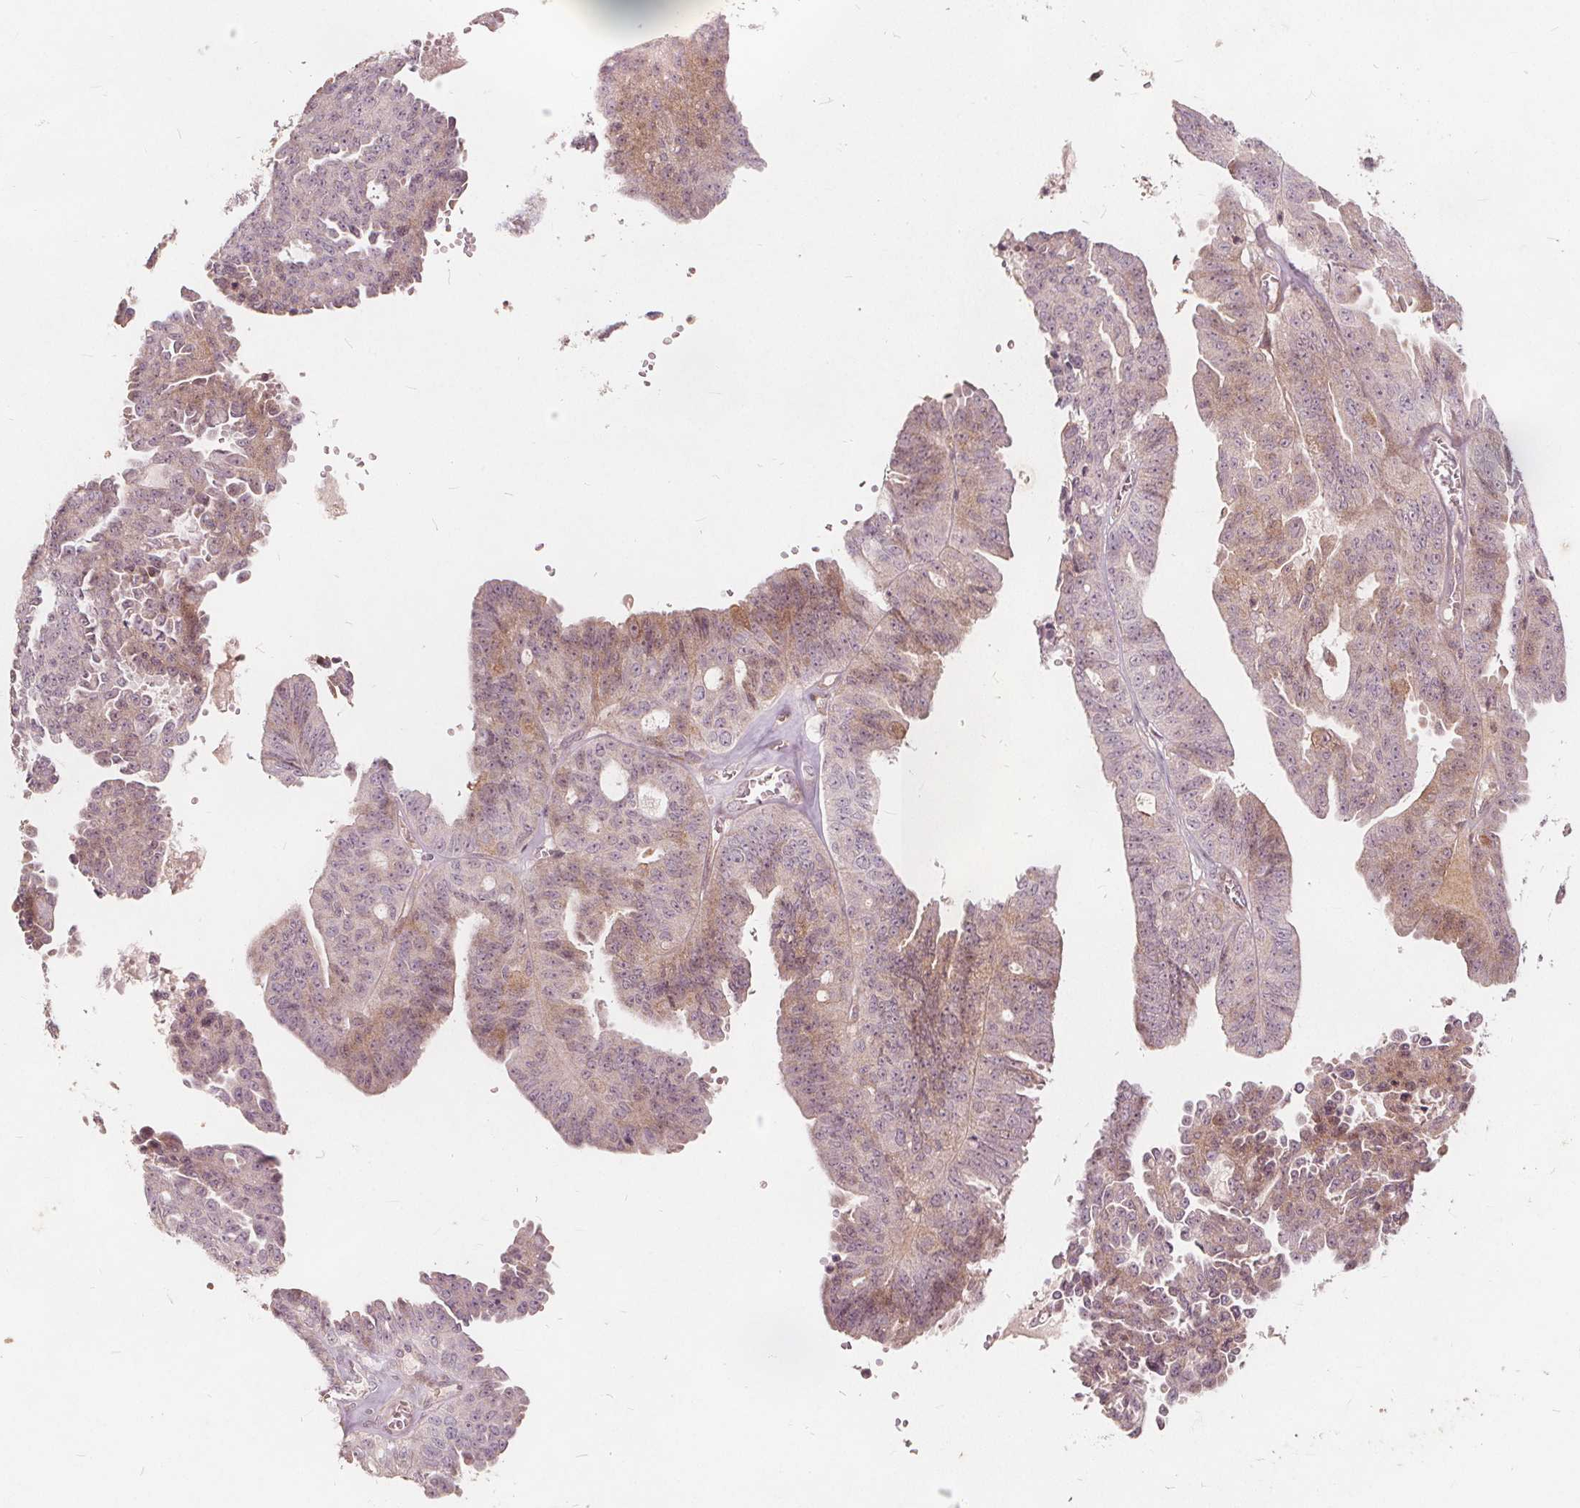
{"staining": {"intensity": "weak", "quantity": "25%-75%", "location": "cytoplasmic/membranous"}, "tissue": "ovarian cancer", "cell_type": "Tumor cells", "image_type": "cancer", "snomed": [{"axis": "morphology", "description": "Cystadenocarcinoma, serous, NOS"}, {"axis": "topography", "description": "Ovary"}], "caption": "Ovarian serous cystadenocarcinoma stained with DAB immunohistochemistry (IHC) reveals low levels of weak cytoplasmic/membranous positivity in approximately 25%-75% of tumor cells.", "gene": "PTPRT", "patient": {"sex": "female", "age": 71}}